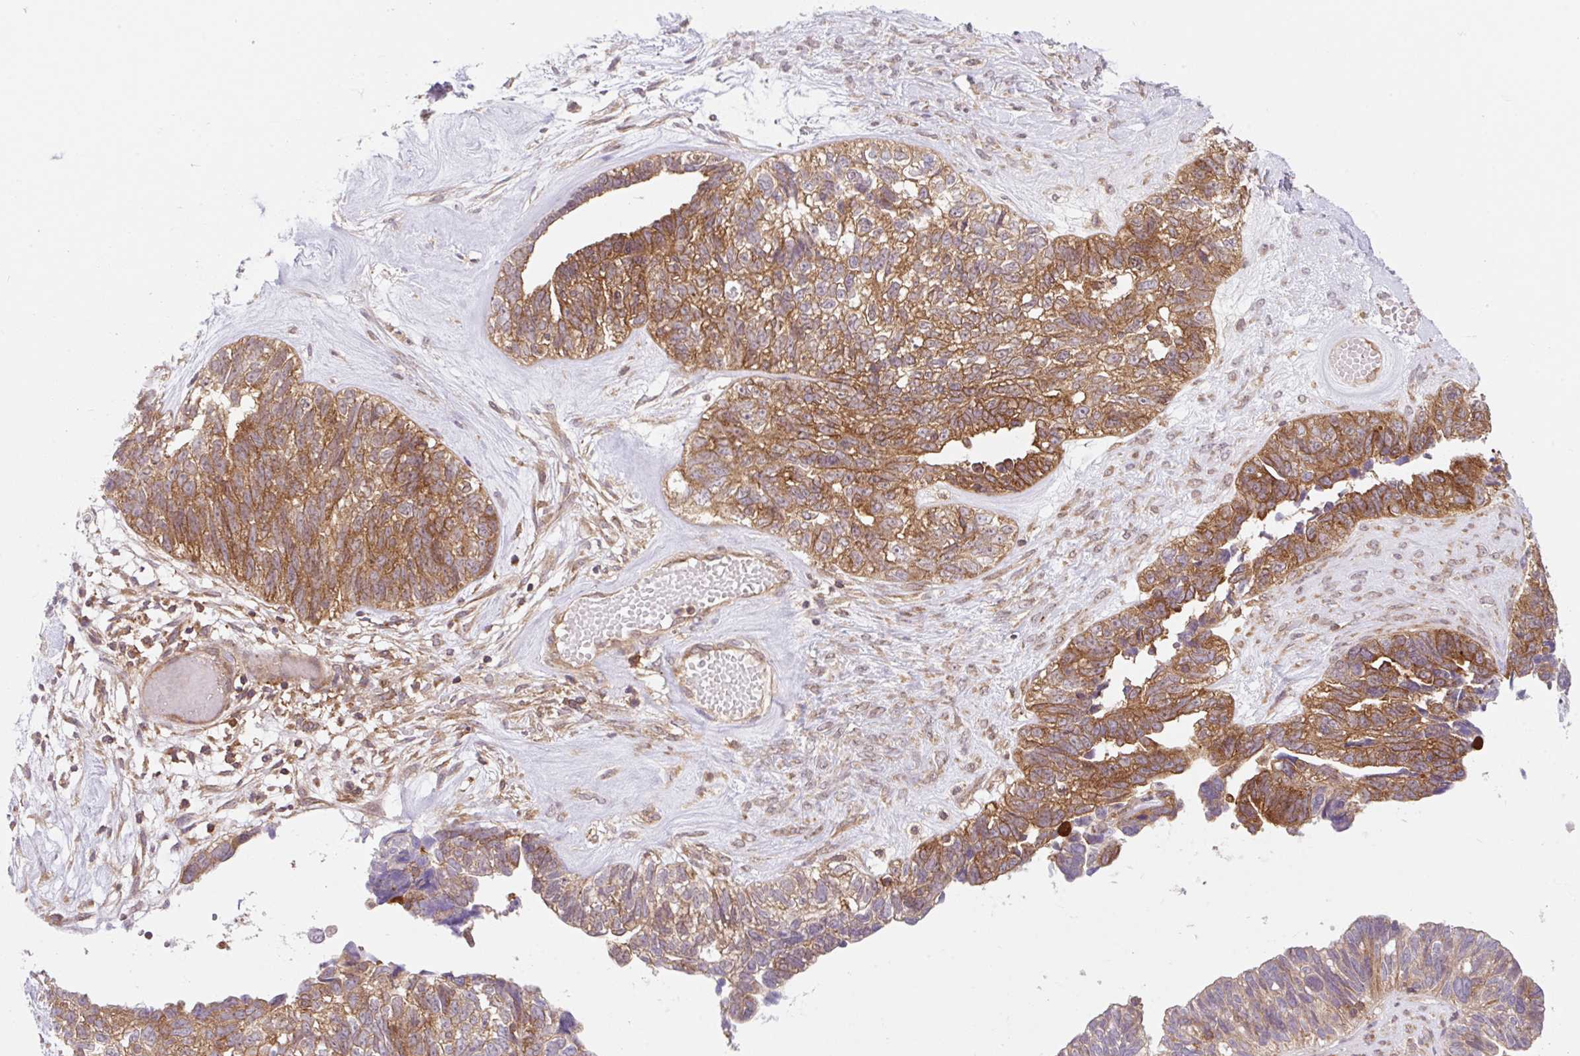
{"staining": {"intensity": "strong", "quantity": ">75%", "location": "cytoplasmic/membranous"}, "tissue": "ovarian cancer", "cell_type": "Tumor cells", "image_type": "cancer", "snomed": [{"axis": "morphology", "description": "Cystadenocarcinoma, serous, NOS"}, {"axis": "topography", "description": "Ovary"}], "caption": "Immunohistochemistry histopathology image of neoplastic tissue: ovarian cancer (serous cystadenocarcinoma) stained using immunohistochemistry (IHC) displays high levels of strong protein expression localized specifically in the cytoplasmic/membranous of tumor cells, appearing as a cytoplasmic/membranous brown color.", "gene": "VPS4A", "patient": {"sex": "female", "age": 79}}